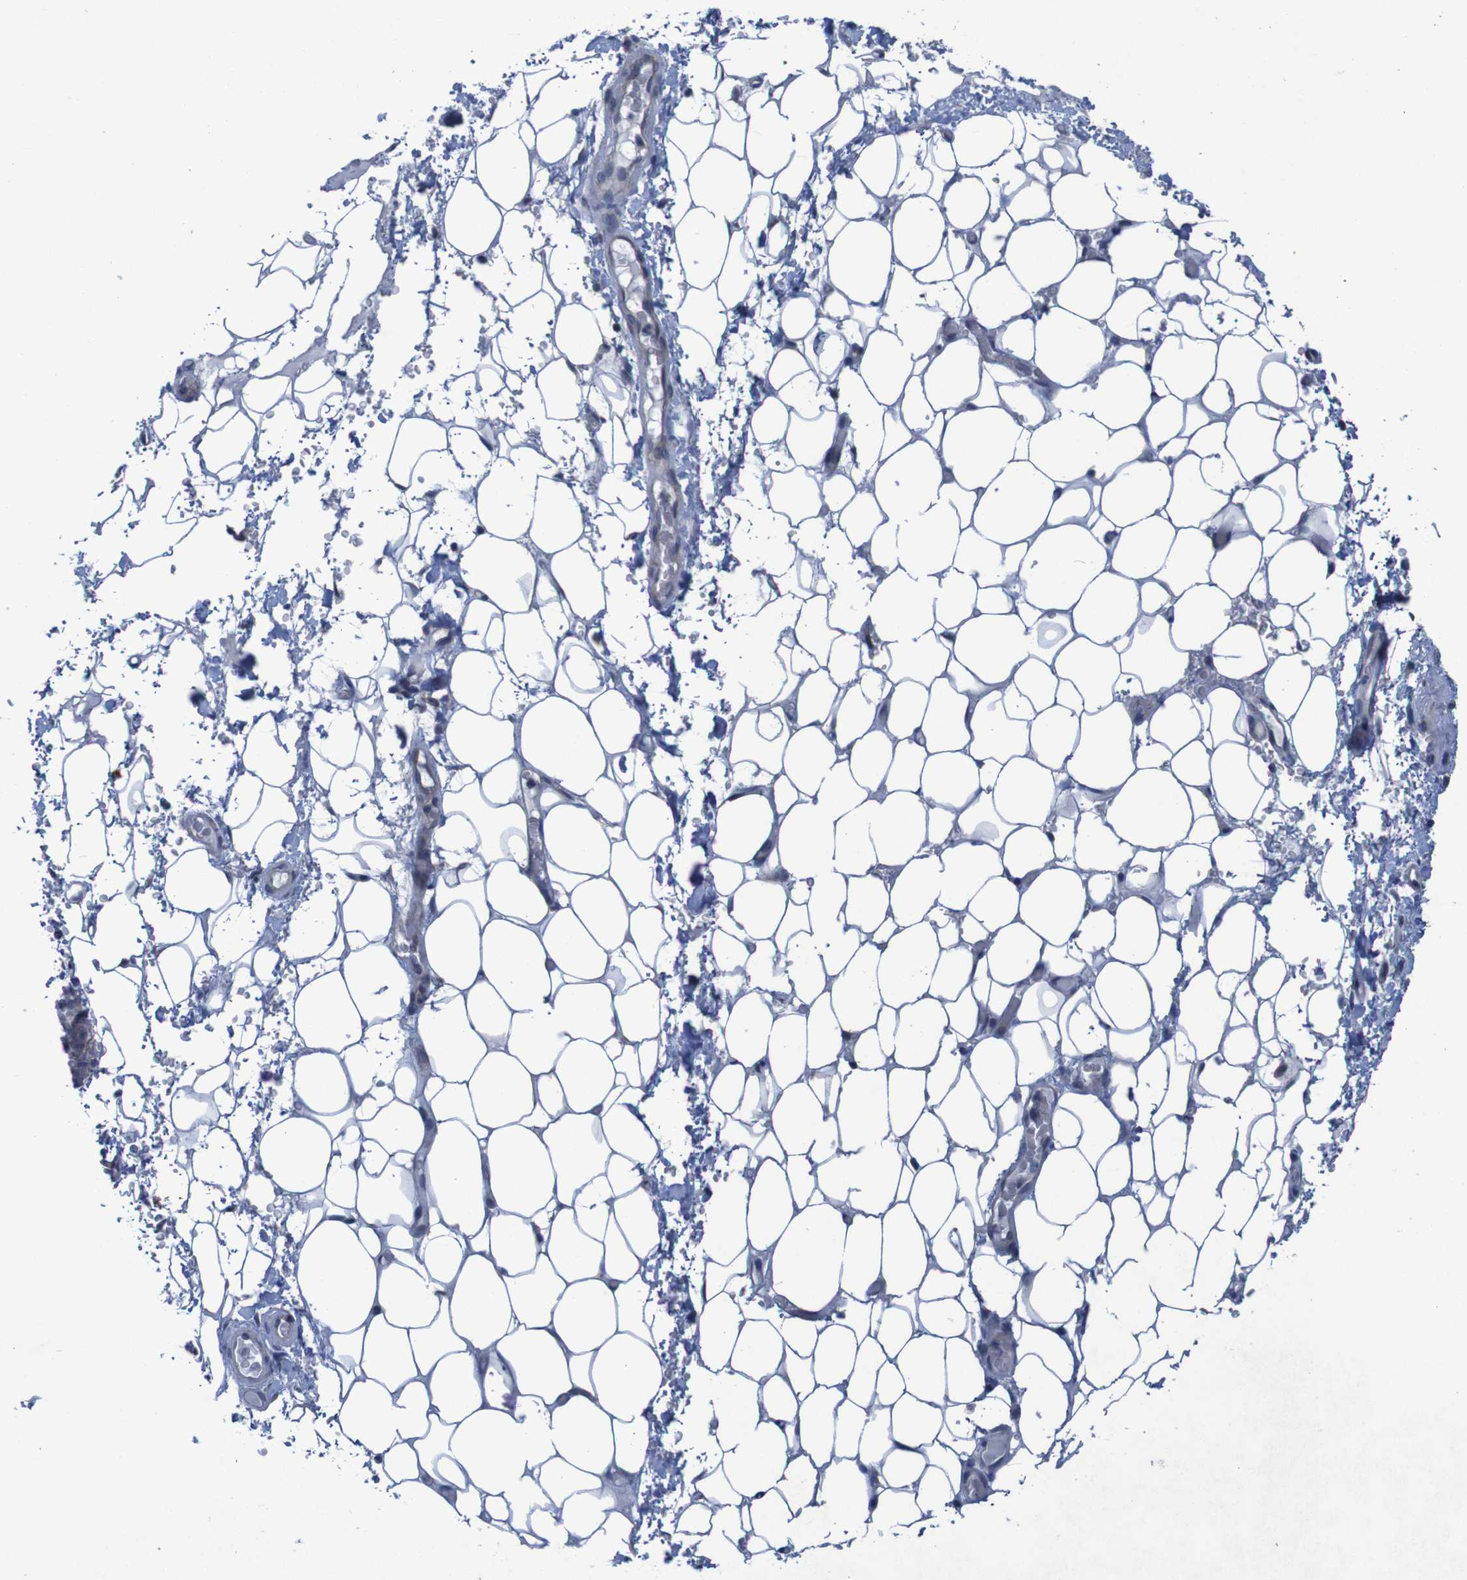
{"staining": {"intensity": "negative", "quantity": "none", "location": "none"}, "tissue": "adipose tissue", "cell_type": "Adipocytes", "image_type": "normal", "snomed": [{"axis": "morphology", "description": "Normal tissue, NOS"}, {"axis": "morphology", "description": "Adenocarcinoma, NOS"}, {"axis": "topography", "description": "Esophagus"}], "caption": "IHC image of benign adipose tissue stained for a protein (brown), which shows no positivity in adipocytes. (Brightfield microscopy of DAB (3,3'-diaminobenzidine) immunohistochemistry (IHC) at high magnification).", "gene": "CLDN18", "patient": {"sex": "male", "age": 62}}